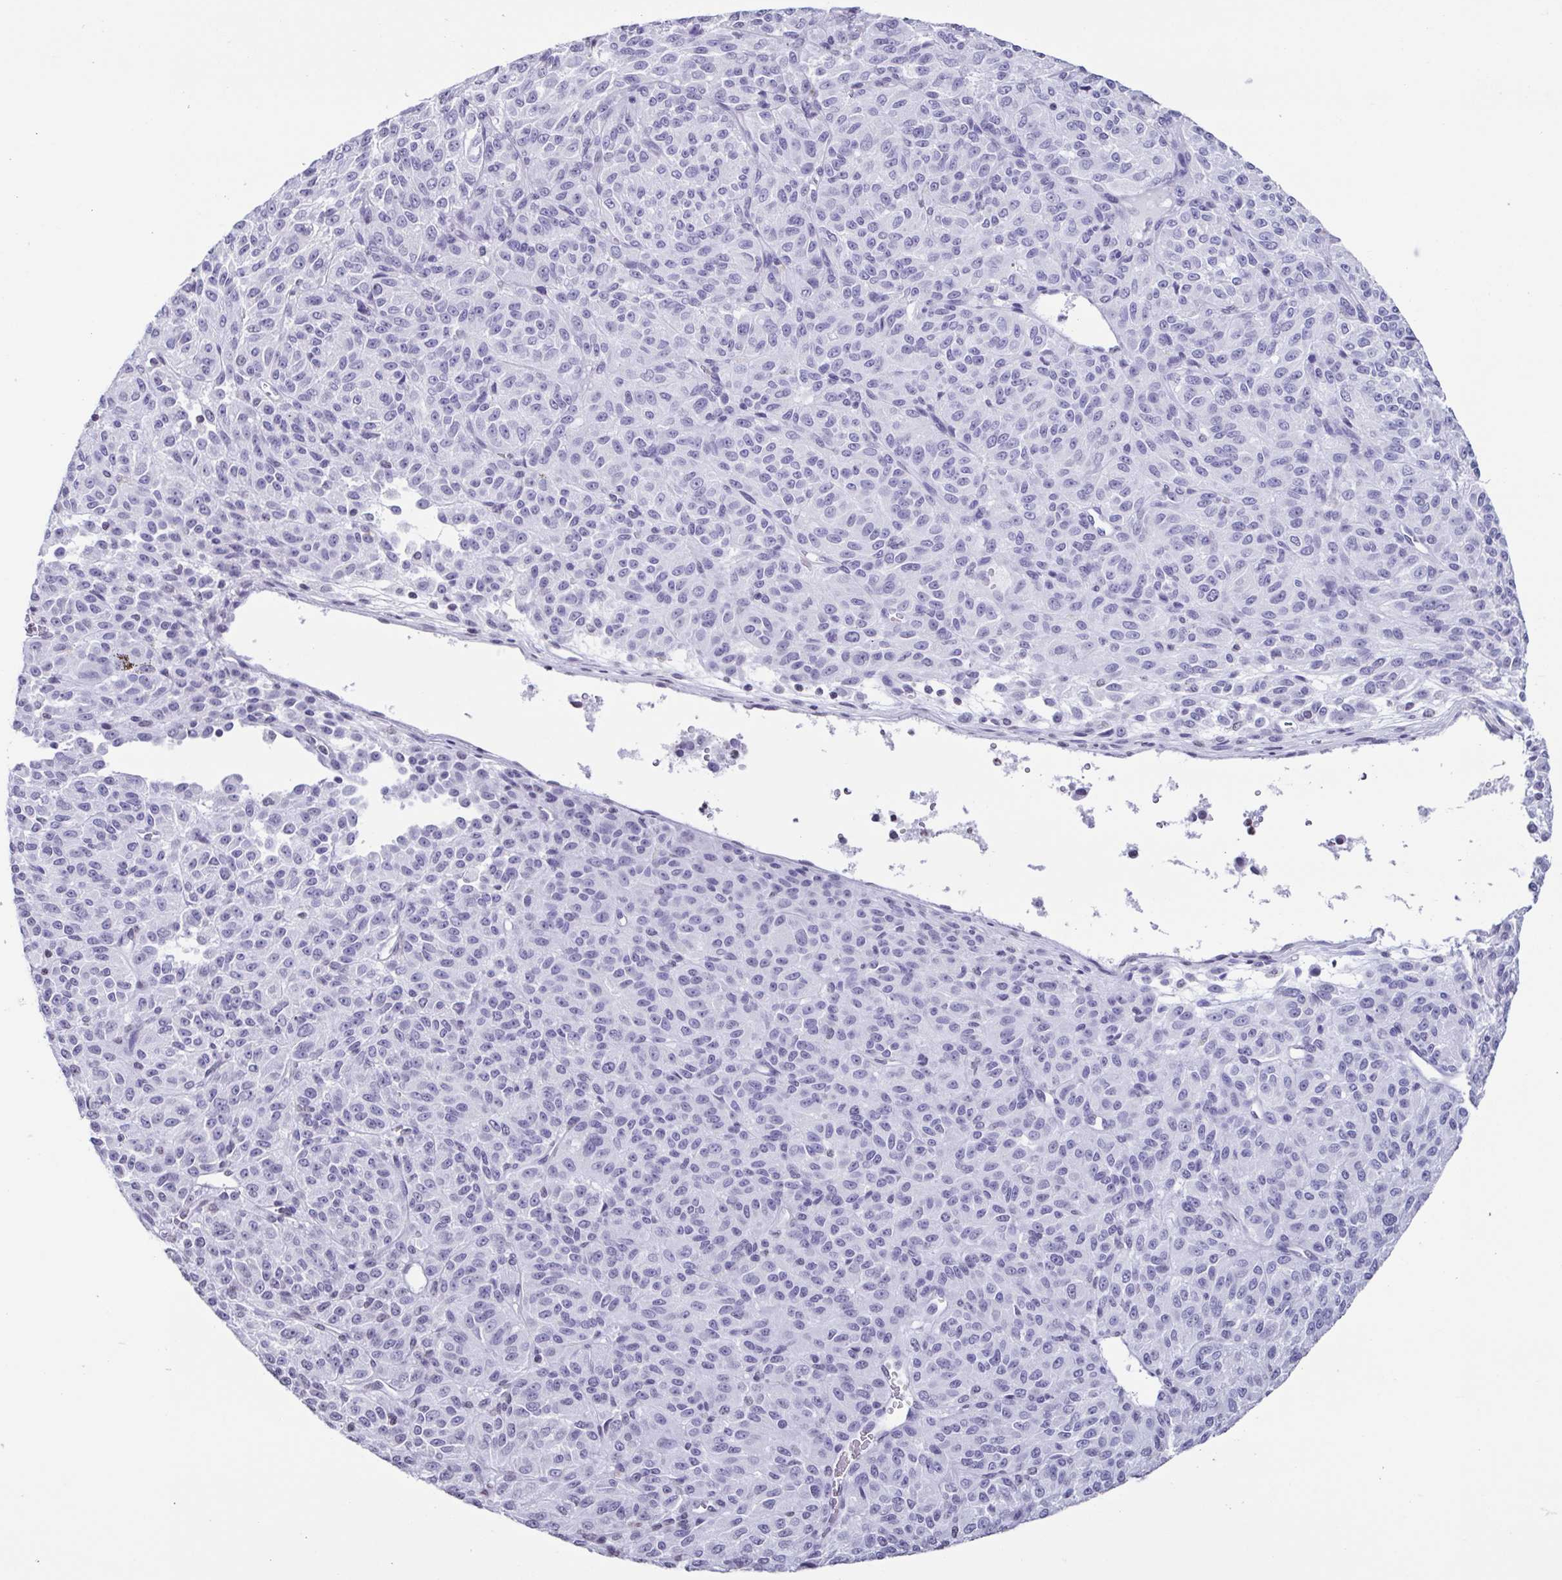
{"staining": {"intensity": "negative", "quantity": "none", "location": "none"}, "tissue": "melanoma", "cell_type": "Tumor cells", "image_type": "cancer", "snomed": [{"axis": "morphology", "description": "Malignant melanoma, Metastatic site"}, {"axis": "topography", "description": "Brain"}], "caption": "Photomicrograph shows no protein expression in tumor cells of melanoma tissue.", "gene": "VCY1B", "patient": {"sex": "female", "age": 56}}